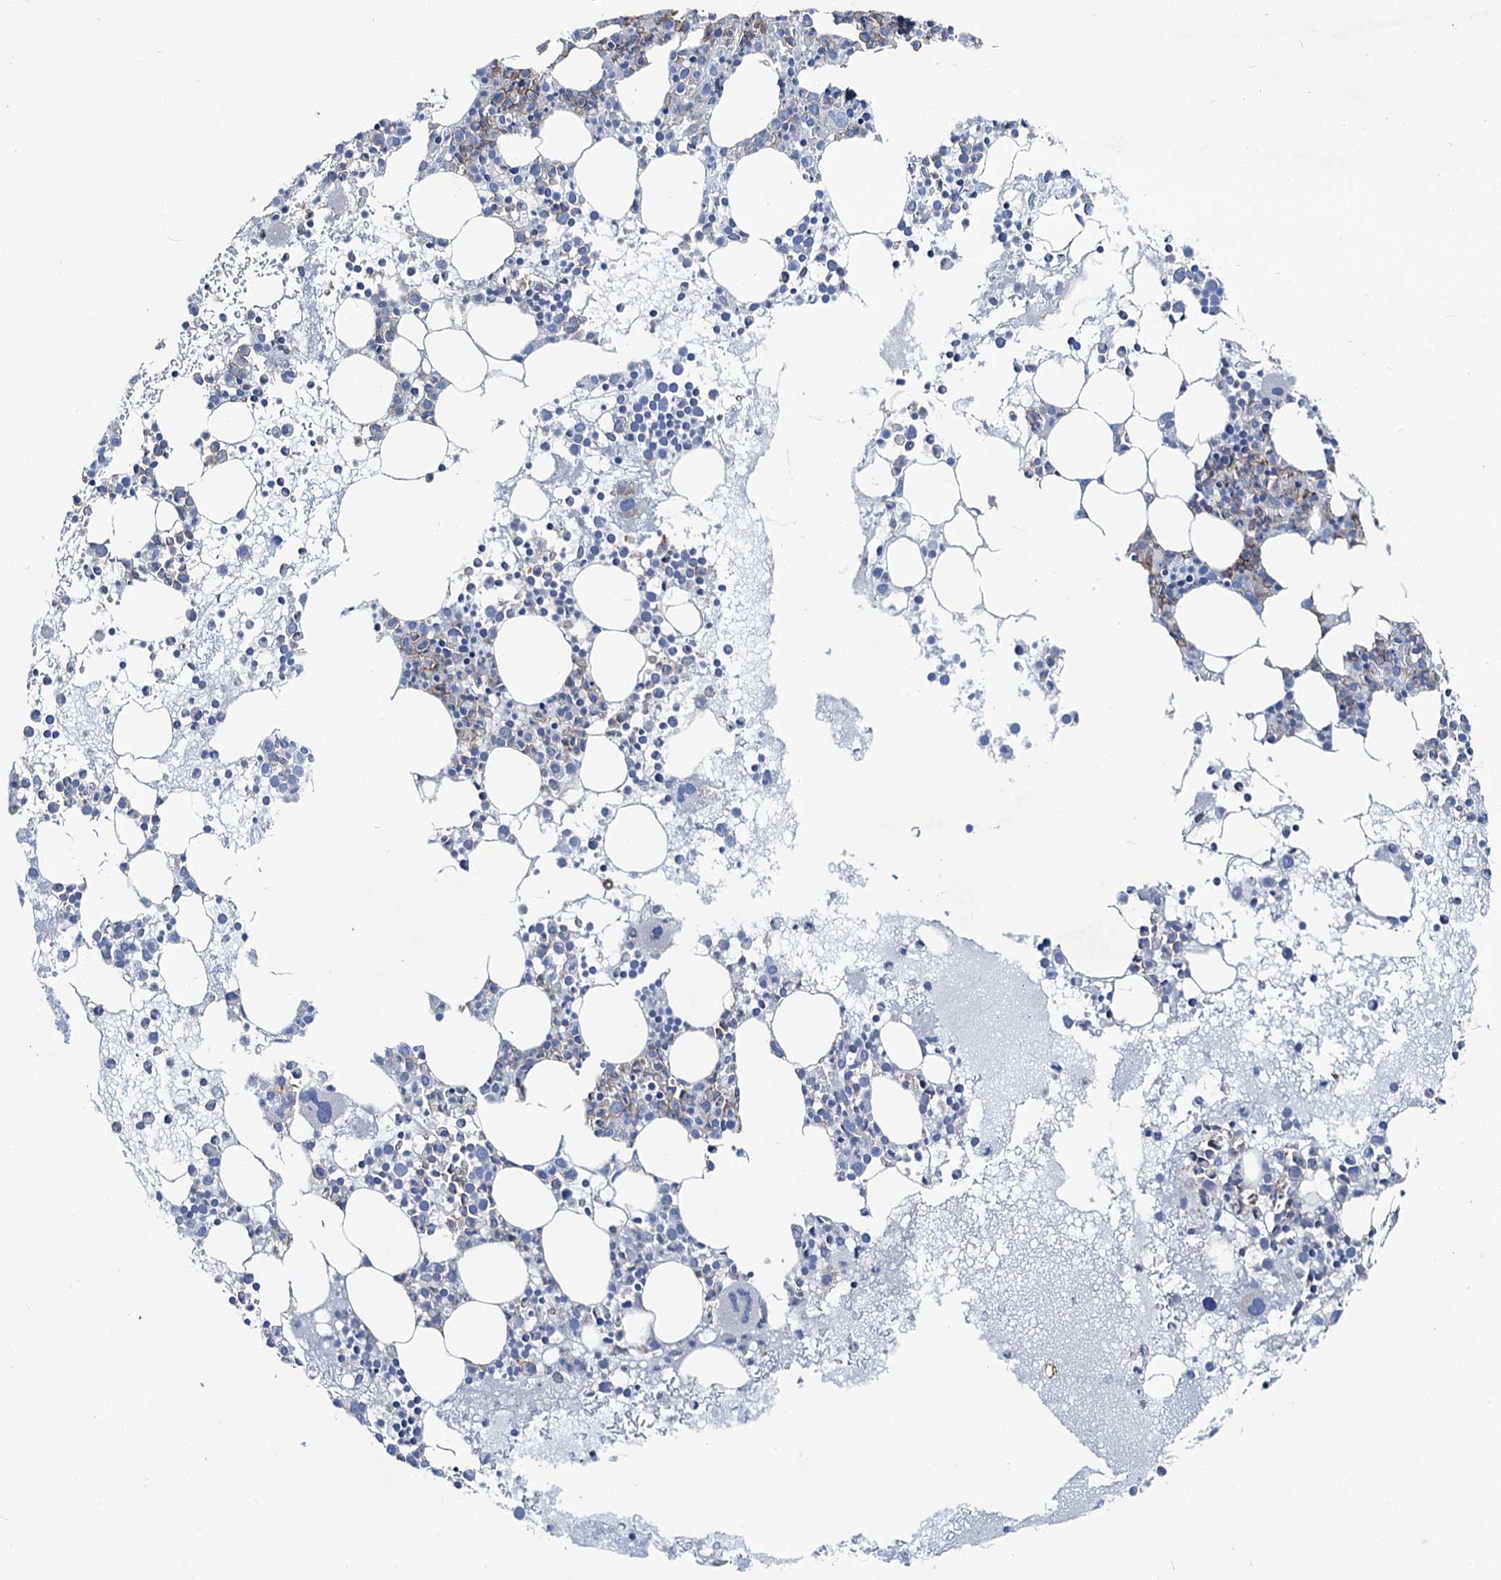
{"staining": {"intensity": "negative", "quantity": "none", "location": "none"}, "tissue": "bone marrow", "cell_type": "Hematopoietic cells", "image_type": "normal", "snomed": [{"axis": "morphology", "description": "Normal tissue, NOS"}, {"axis": "topography", "description": "Bone marrow"}], "caption": "High power microscopy image of an immunohistochemistry (IHC) photomicrograph of normal bone marrow, revealing no significant positivity in hematopoietic cells. The staining is performed using DAB brown chromogen with nuclei counter-stained in using hematoxylin.", "gene": "ASTE1", "patient": {"sex": "female", "age": 76}}